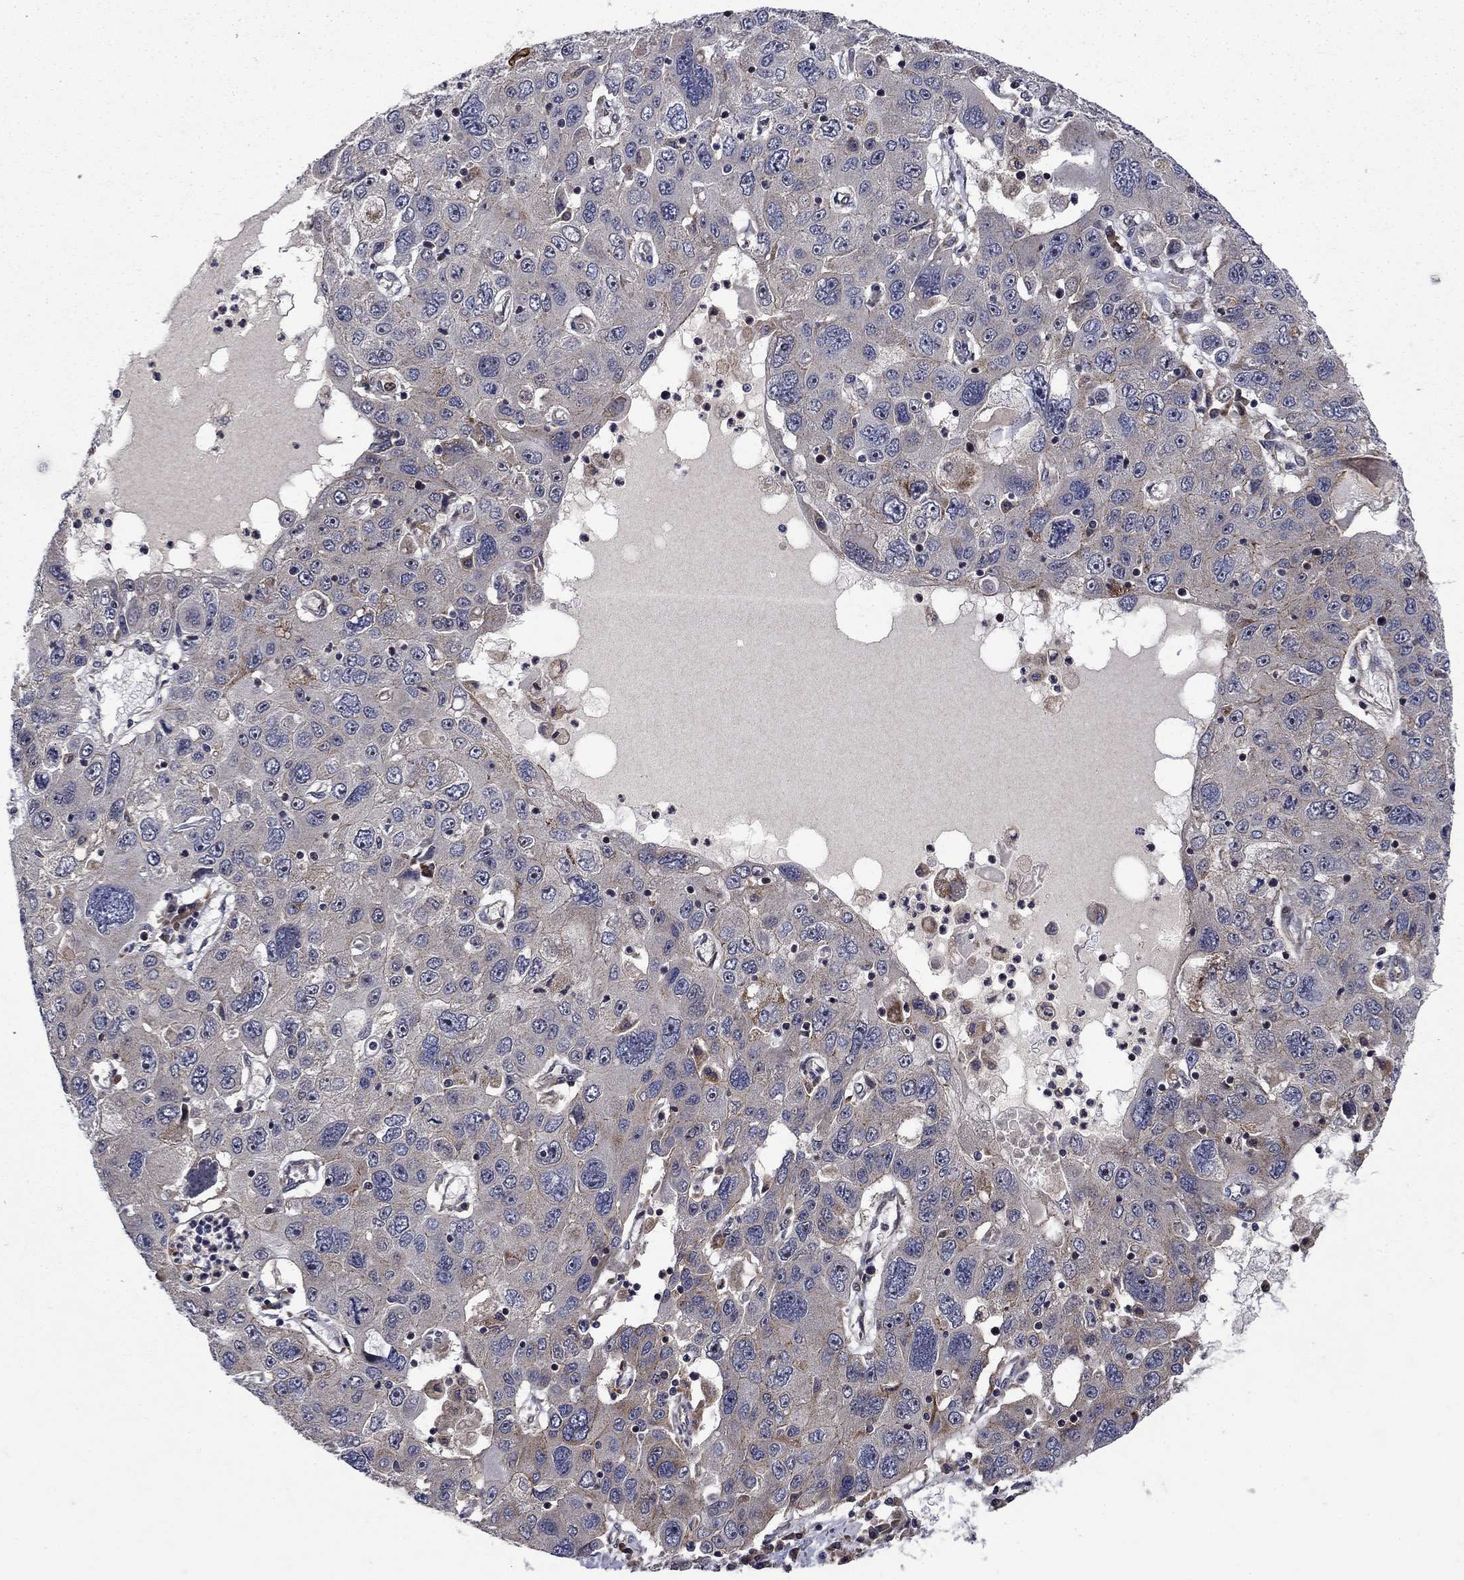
{"staining": {"intensity": "weak", "quantity": "<25%", "location": "cytoplasmic/membranous"}, "tissue": "stomach cancer", "cell_type": "Tumor cells", "image_type": "cancer", "snomed": [{"axis": "morphology", "description": "Adenocarcinoma, NOS"}, {"axis": "topography", "description": "Stomach"}], "caption": "High power microscopy micrograph of an immunohistochemistry image of stomach cancer, revealing no significant staining in tumor cells.", "gene": "AGTPBP1", "patient": {"sex": "male", "age": 56}}